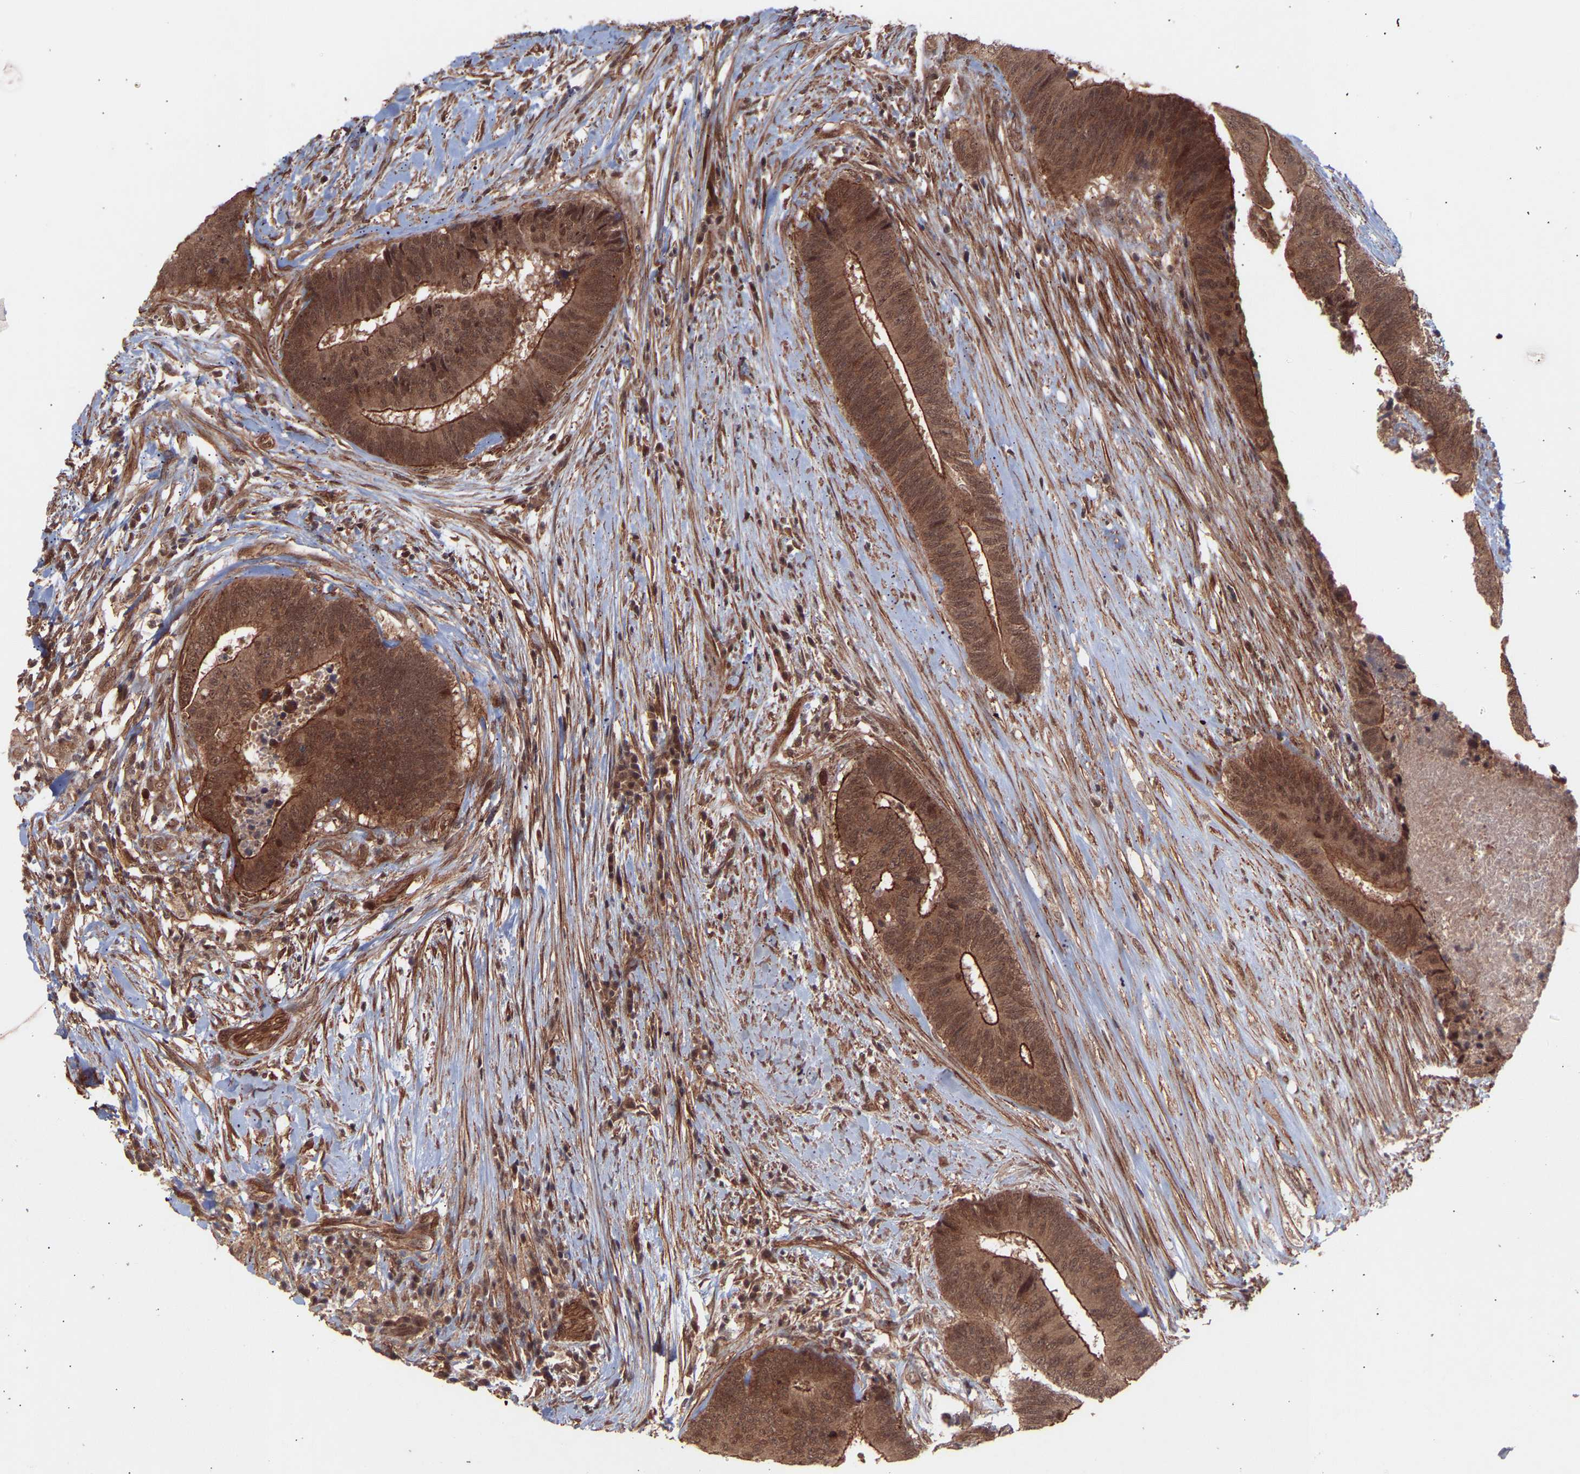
{"staining": {"intensity": "moderate", "quantity": ">75%", "location": "cytoplasmic/membranous,nuclear"}, "tissue": "colorectal cancer", "cell_type": "Tumor cells", "image_type": "cancer", "snomed": [{"axis": "morphology", "description": "Adenocarcinoma, NOS"}, {"axis": "topography", "description": "Rectum"}], "caption": "IHC micrograph of human colorectal cancer stained for a protein (brown), which displays medium levels of moderate cytoplasmic/membranous and nuclear staining in approximately >75% of tumor cells.", "gene": "PDLIM5", "patient": {"sex": "male", "age": 72}}